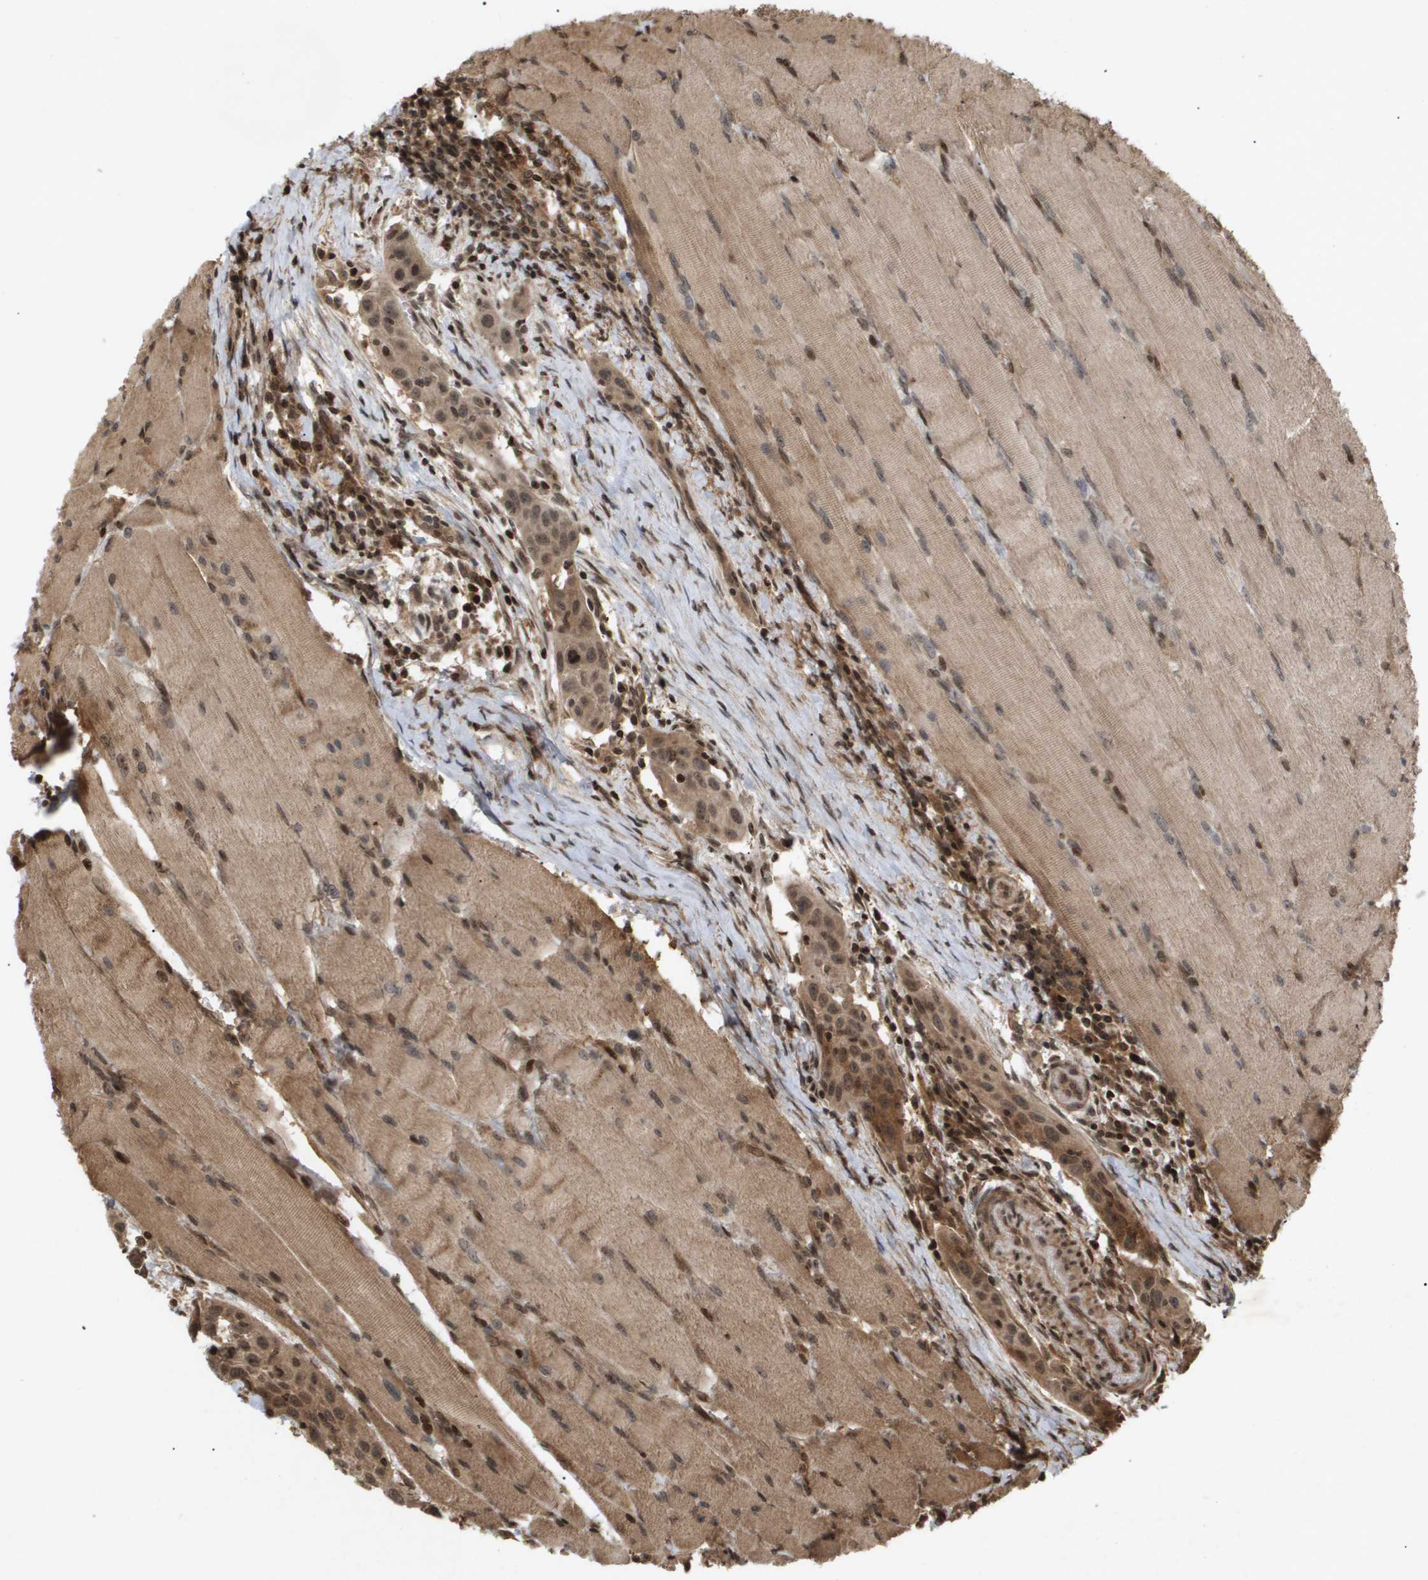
{"staining": {"intensity": "moderate", "quantity": ">75%", "location": "cytoplasmic/membranous,nuclear"}, "tissue": "head and neck cancer", "cell_type": "Tumor cells", "image_type": "cancer", "snomed": [{"axis": "morphology", "description": "Squamous cell carcinoma, NOS"}, {"axis": "topography", "description": "Oral tissue"}, {"axis": "topography", "description": "Head-Neck"}], "caption": "Head and neck squamous cell carcinoma stained for a protein (brown) displays moderate cytoplasmic/membranous and nuclear positive positivity in about >75% of tumor cells.", "gene": "HSPA6", "patient": {"sex": "female", "age": 50}}